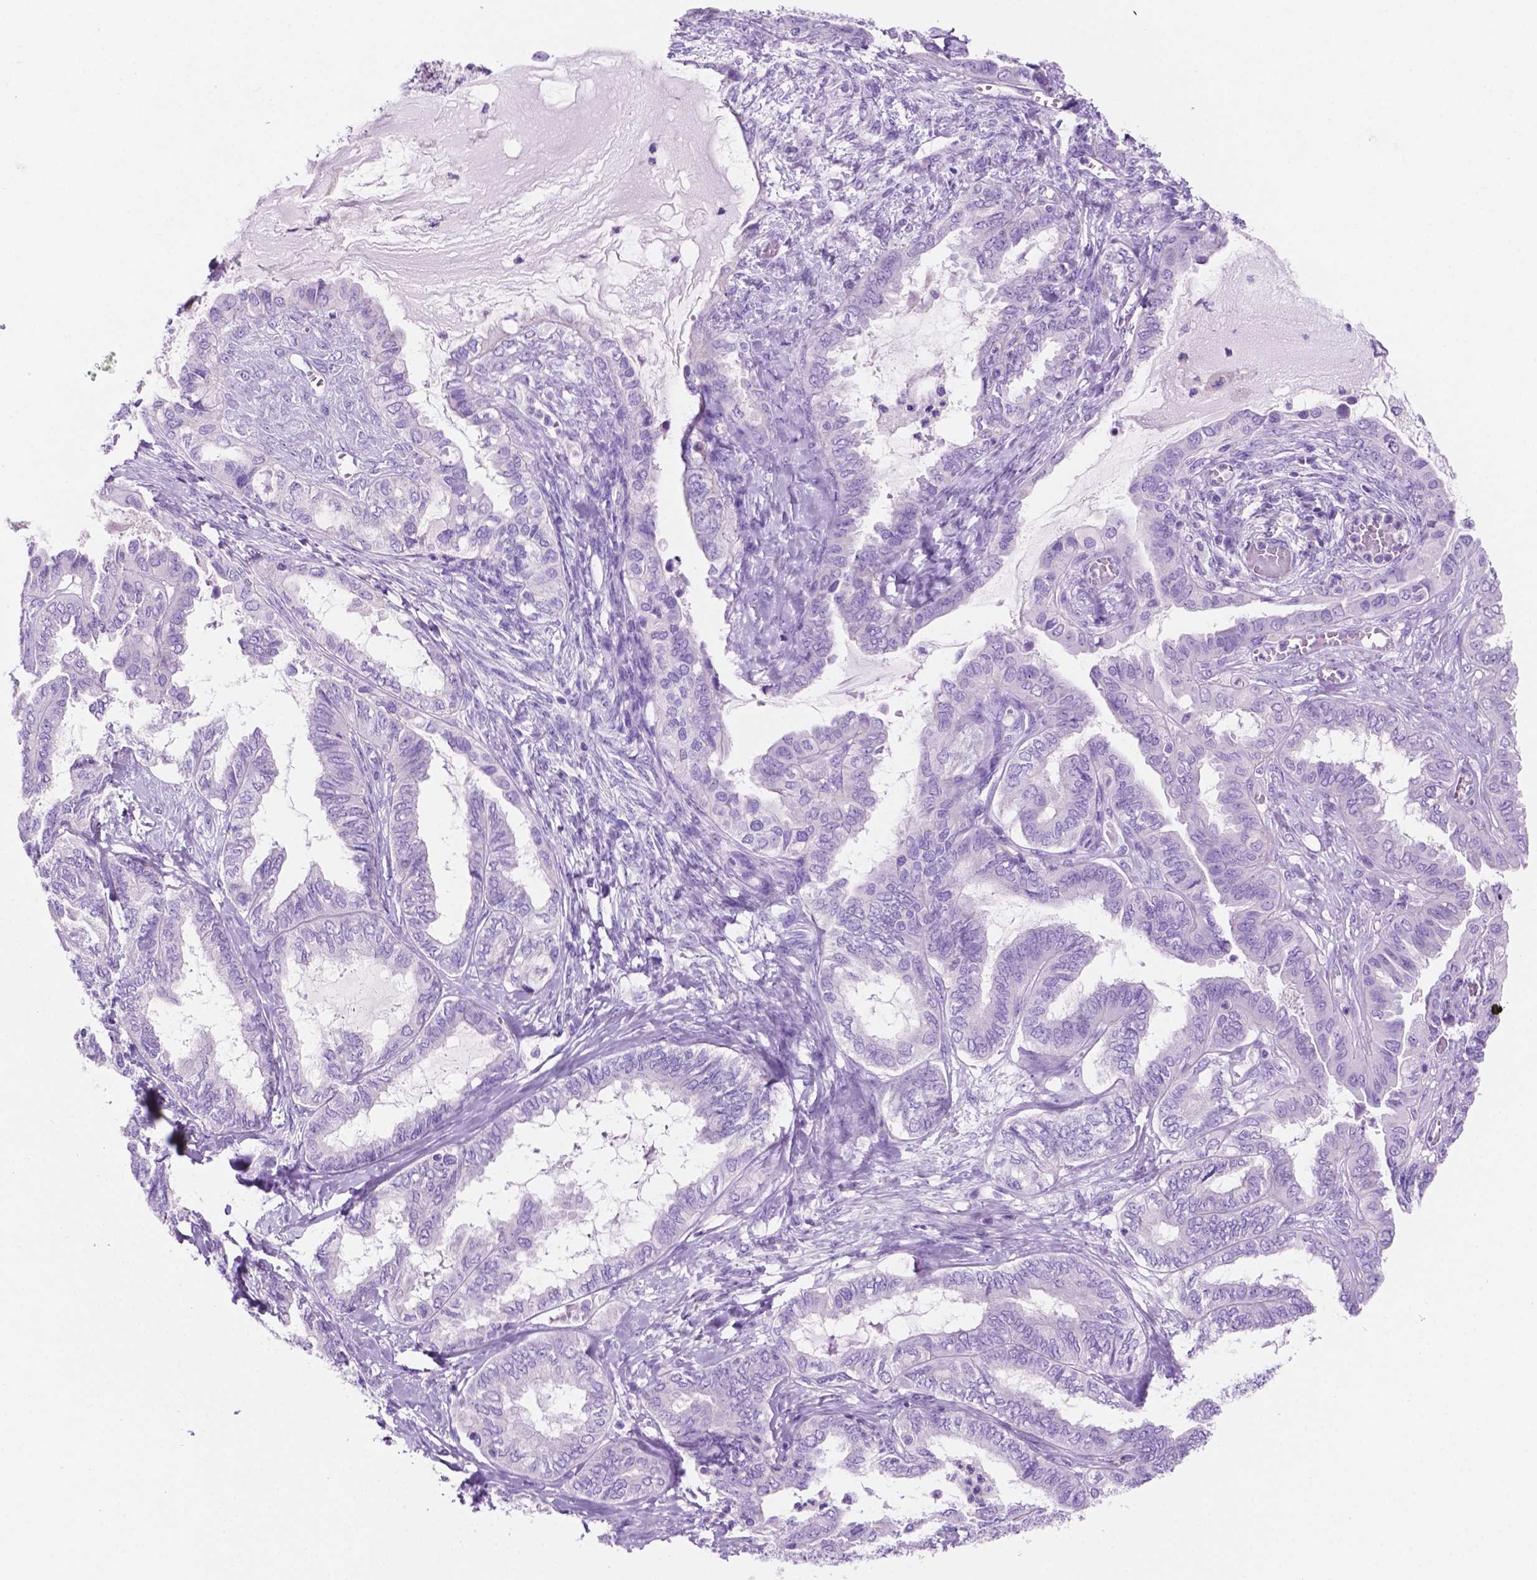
{"staining": {"intensity": "negative", "quantity": "none", "location": "none"}, "tissue": "ovarian cancer", "cell_type": "Tumor cells", "image_type": "cancer", "snomed": [{"axis": "morphology", "description": "Carcinoma, endometroid"}, {"axis": "topography", "description": "Ovary"}], "caption": "Human endometroid carcinoma (ovarian) stained for a protein using immunohistochemistry exhibits no expression in tumor cells.", "gene": "IGFN1", "patient": {"sex": "female", "age": 70}}